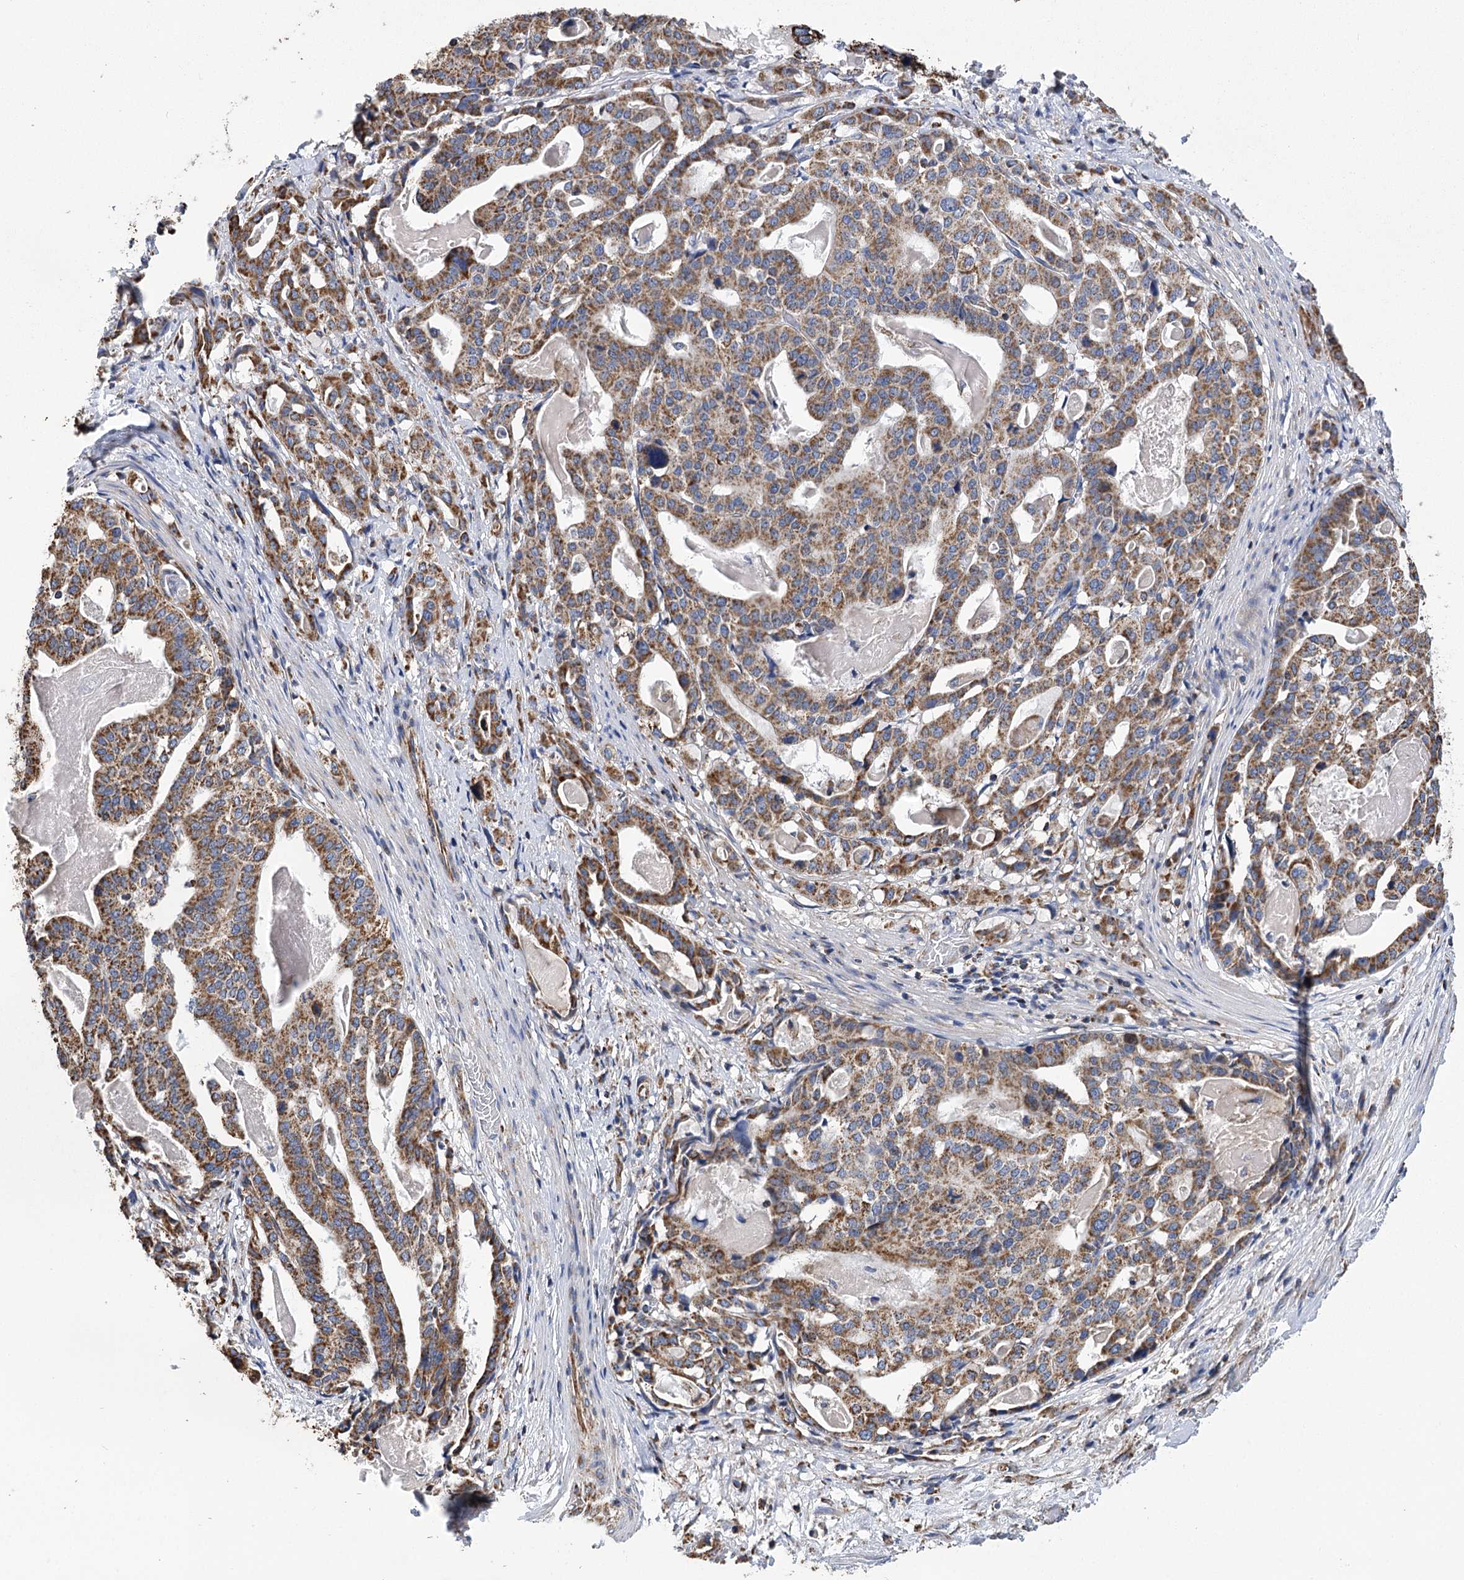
{"staining": {"intensity": "moderate", "quantity": ">75%", "location": "cytoplasmic/membranous"}, "tissue": "stomach cancer", "cell_type": "Tumor cells", "image_type": "cancer", "snomed": [{"axis": "morphology", "description": "Adenocarcinoma, NOS"}, {"axis": "topography", "description": "Stomach"}], "caption": "High-power microscopy captured an immunohistochemistry (IHC) micrograph of stomach cancer (adenocarcinoma), revealing moderate cytoplasmic/membranous staining in approximately >75% of tumor cells. The staining is performed using DAB brown chromogen to label protein expression. The nuclei are counter-stained blue using hematoxylin.", "gene": "CCDC73", "patient": {"sex": "male", "age": 48}}